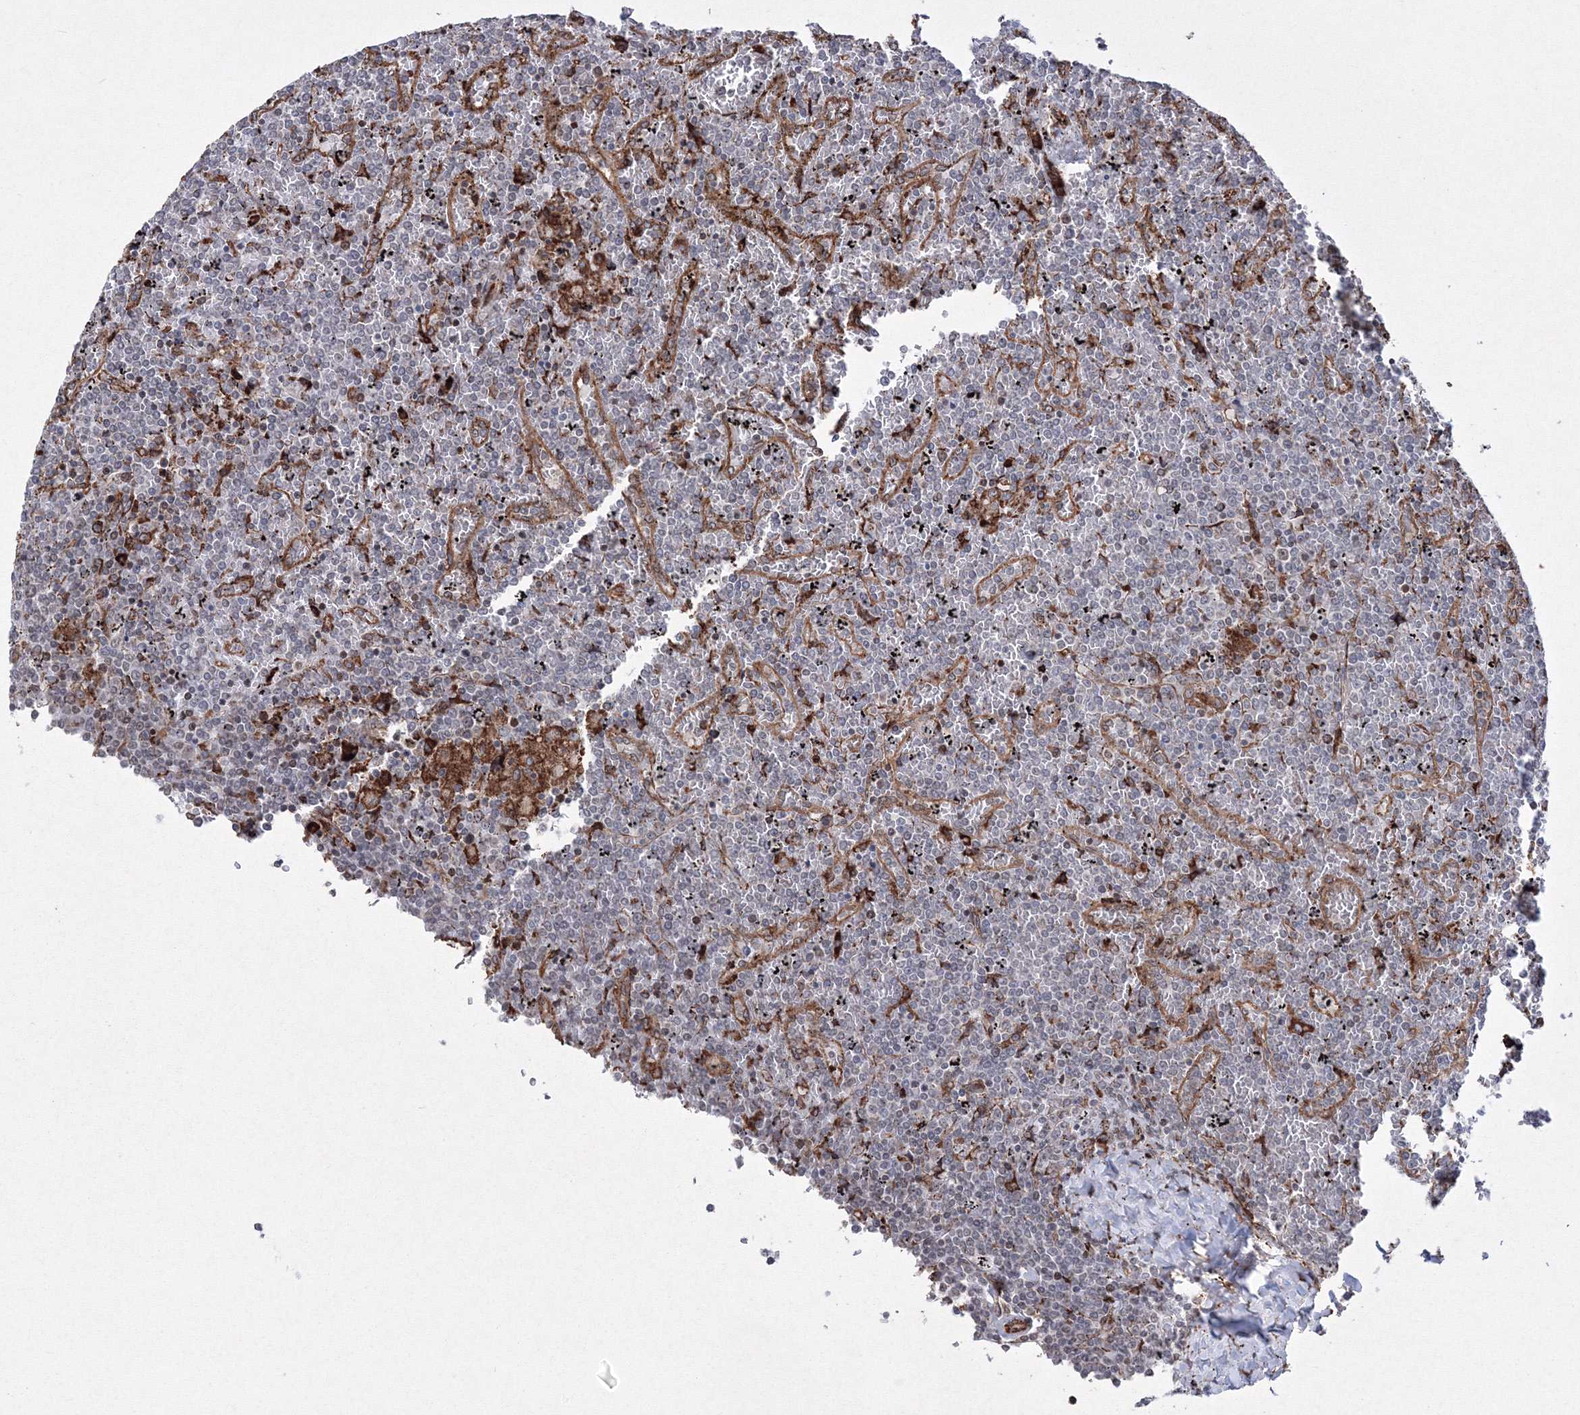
{"staining": {"intensity": "negative", "quantity": "none", "location": "none"}, "tissue": "lymphoma", "cell_type": "Tumor cells", "image_type": "cancer", "snomed": [{"axis": "morphology", "description": "Malignant lymphoma, non-Hodgkin's type, Low grade"}, {"axis": "topography", "description": "Spleen"}], "caption": "Tumor cells show no significant positivity in malignant lymphoma, non-Hodgkin's type (low-grade).", "gene": "EFCAB12", "patient": {"sex": "female", "age": 19}}